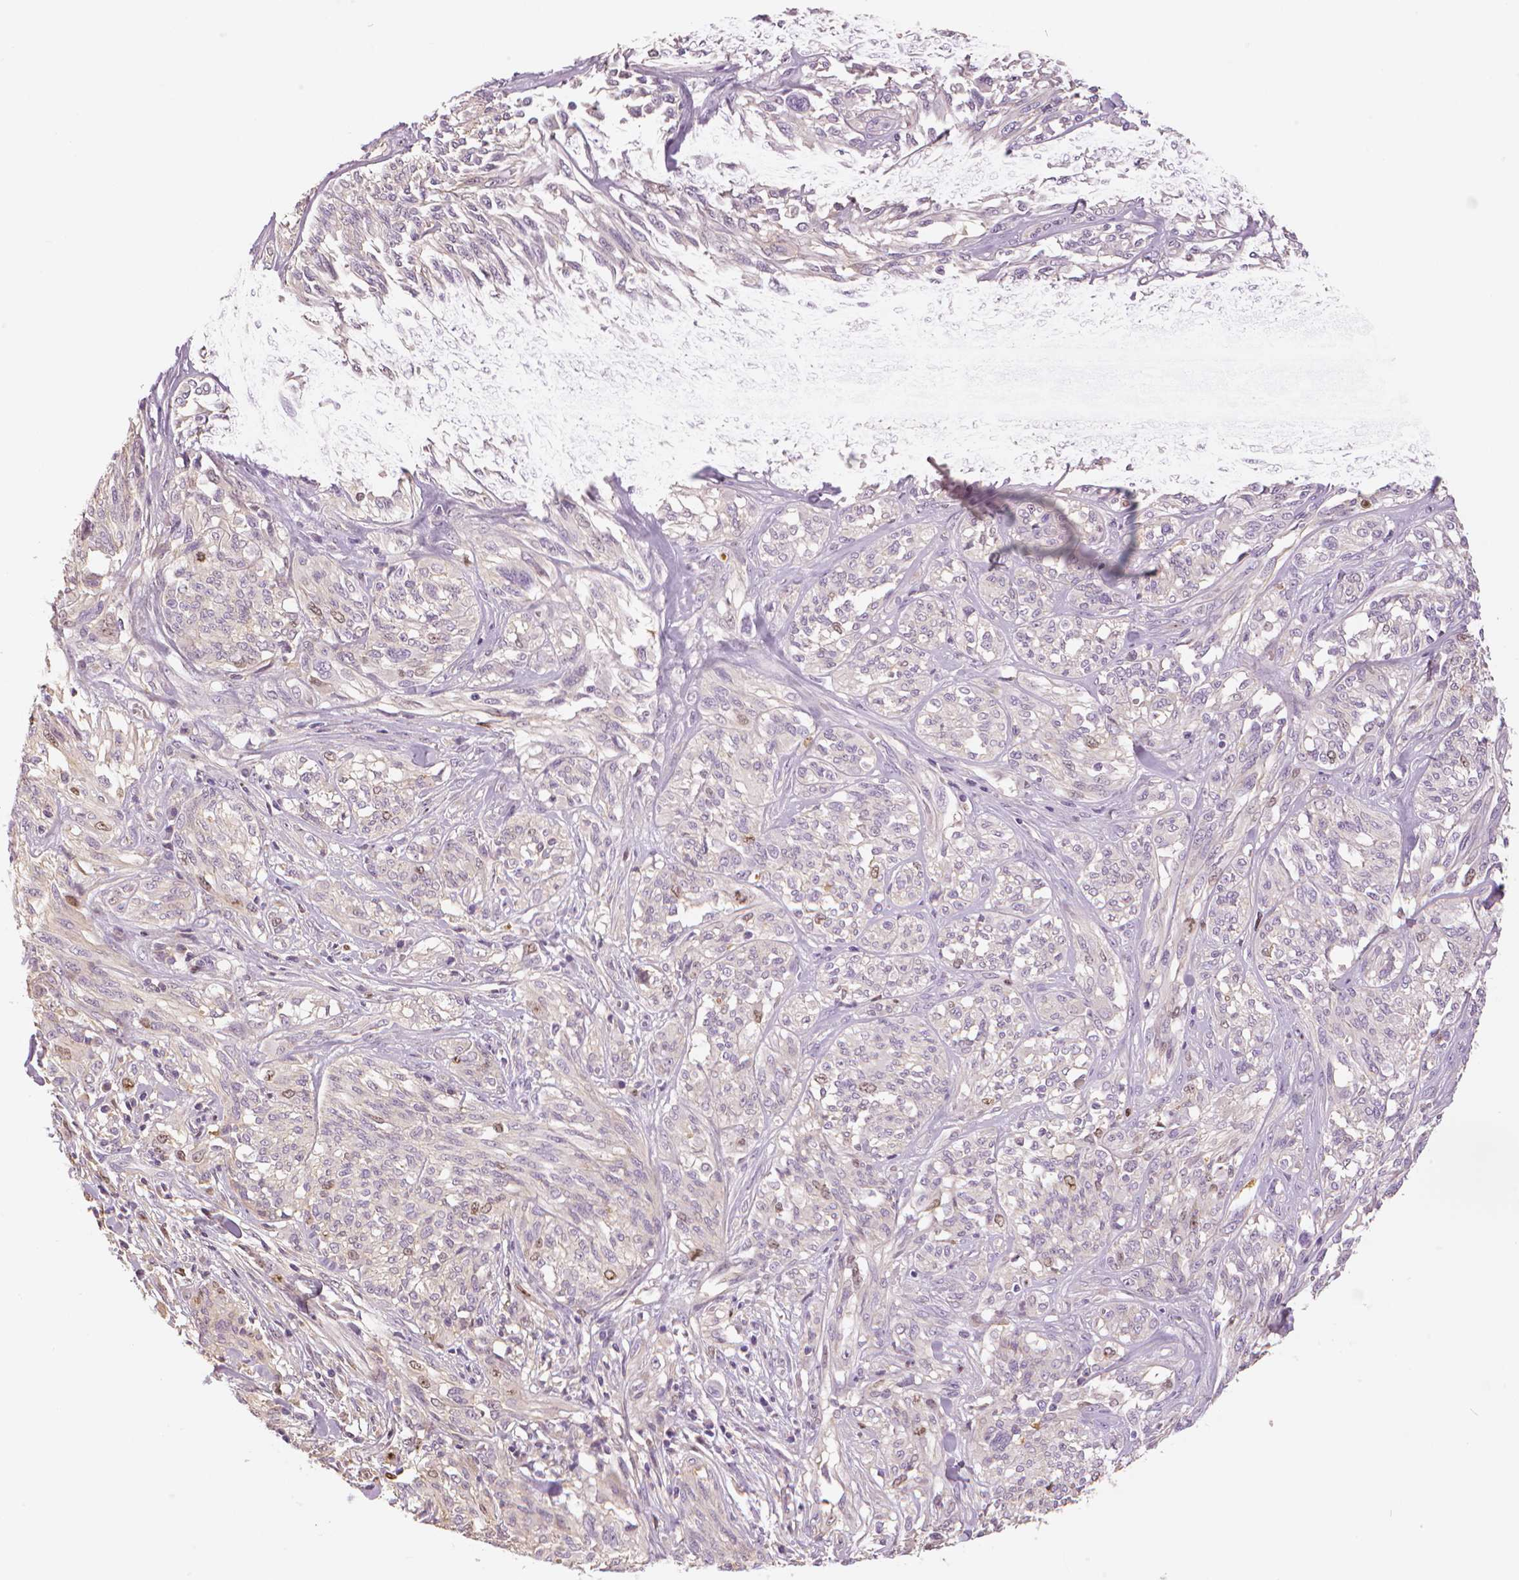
{"staining": {"intensity": "weak", "quantity": "<25%", "location": "nuclear"}, "tissue": "melanoma", "cell_type": "Tumor cells", "image_type": "cancer", "snomed": [{"axis": "morphology", "description": "Malignant melanoma, NOS"}, {"axis": "topography", "description": "Skin"}], "caption": "Immunohistochemical staining of melanoma displays no significant positivity in tumor cells.", "gene": "MKI67", "patient": {"sex": "female", "age": 91}}